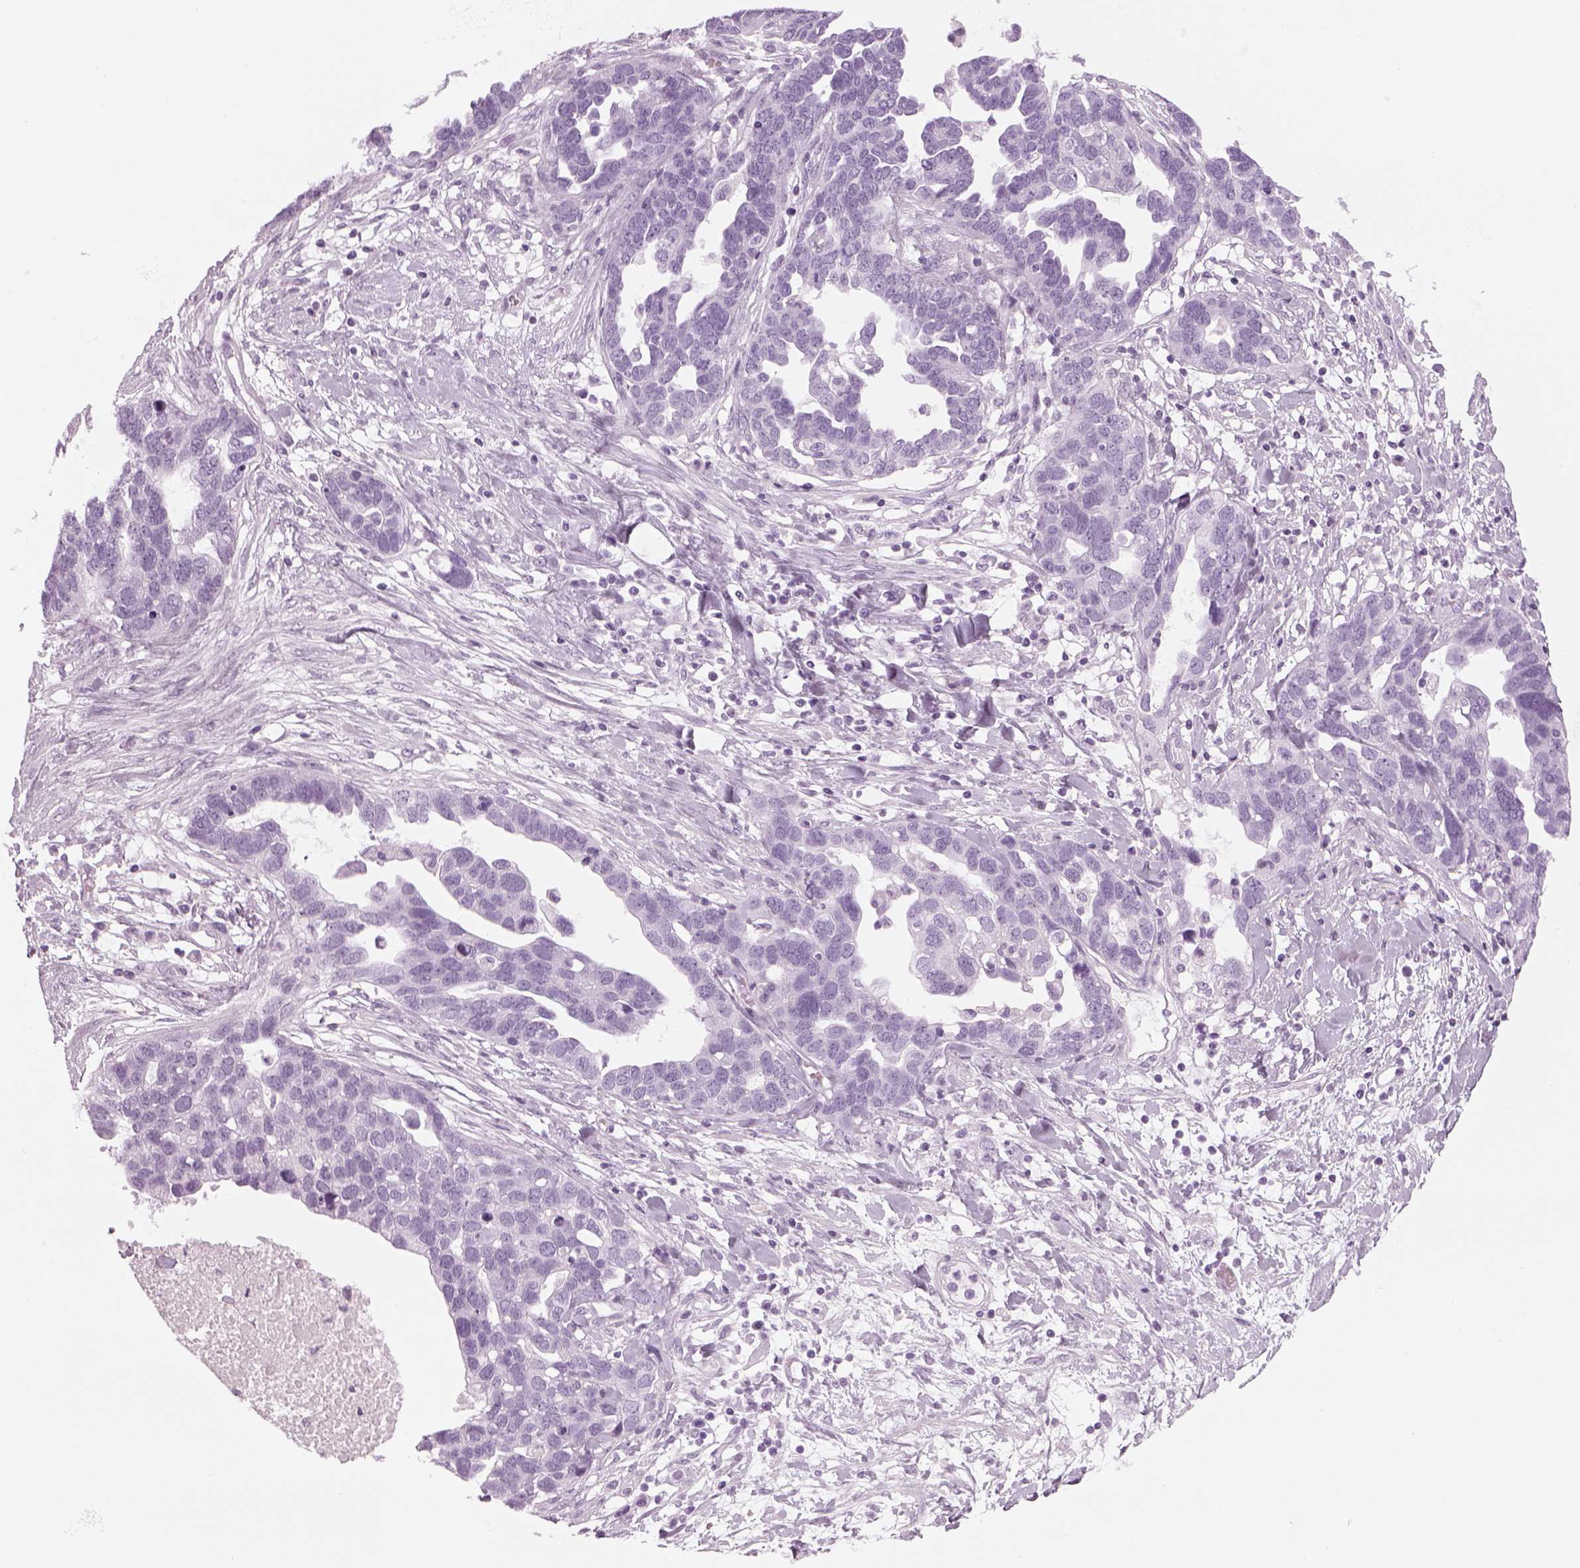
{"staining": {"intensity": "negative", "quantity": "none", "location": "none"}, "tissue": "ovarian cancer", "cell_type": "Tumor cells", "image_type": "cancer", "snomed": [{"axis": "morphology", "description": "Cystadenocarcinoma, serous, NOS"}, {"axis": "topography", "description": "Ovary"}], "caption": "Histopathology image shows no significant protein positivity in tumor cells of ovarian cancer (serous cystadenocarcinoma). Nuclei are stained in blue.", "gene": "PABPC1L2B", "patient": {"sex": "female", "age": 54}}